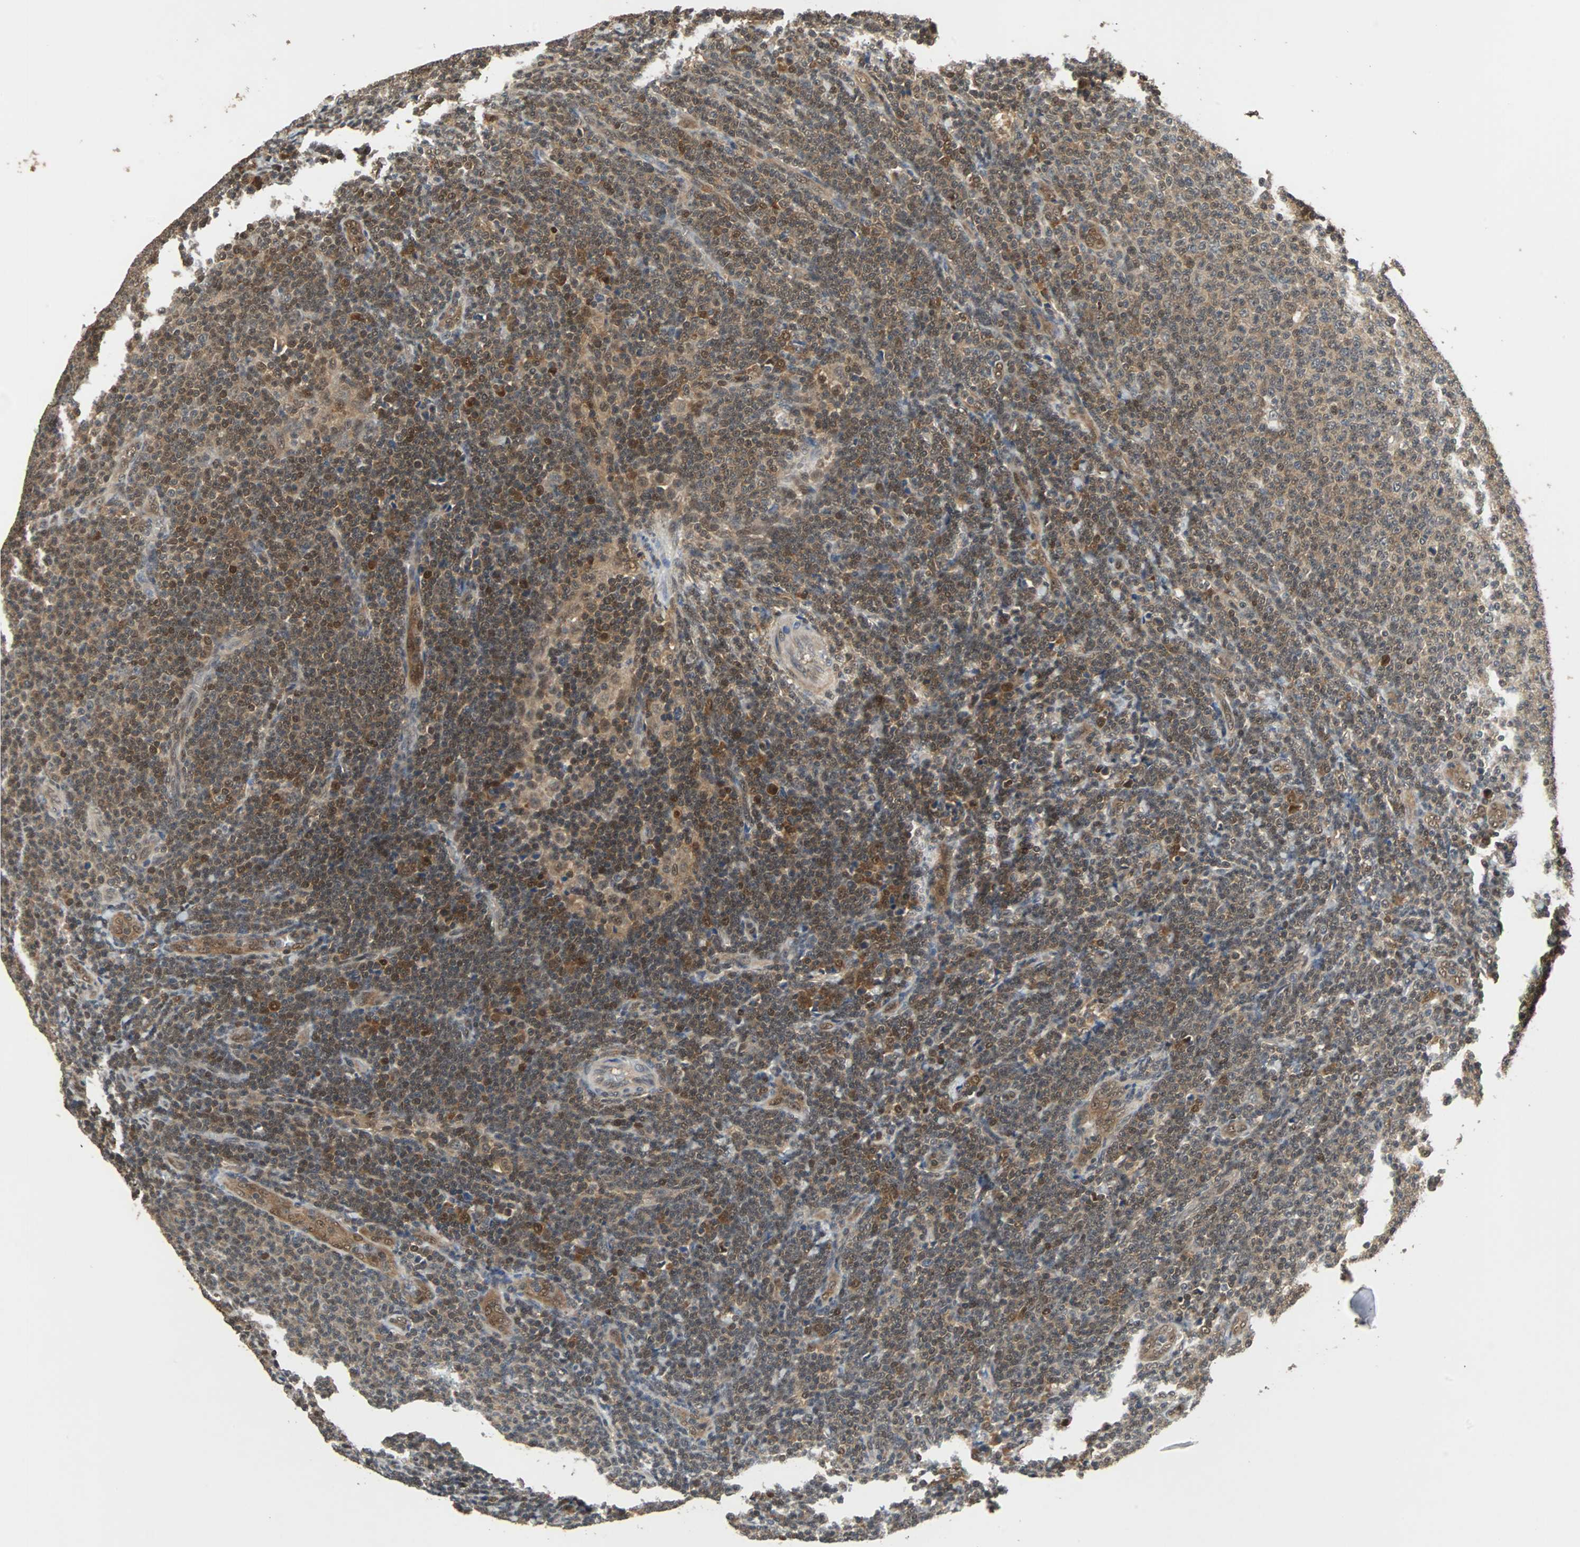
{"staining": {"intensity": "moderate", "quantity": "25%-75%", "location": "cytoplasmic/membranous,nuclear"}, "tissue": "lymphoma", "cell_type": "Tumor cells", "image_type": "cancer", "snomed": [{"axis": "morphology", "description": "Malignant lymphoma, non-Hodgkin's type, Low grade"}, {"axis": "topography", "description": "Lymph node"}], "caption": "Immunohistochemical staining of malignant lymphoma, non-Hodgkin's type (low-grade) exhibits moderate cytoplasmic/membranous and nuclear protein positivity in about 25%-75% of tumor cells. The staining was performed using DAB to visualize the protein expression in brown, while the nuclei were stained in blue with hematoxylin (Magnification: 20x).", "gene": "PRDX6", "patient": {"sex": "male", "age": 66}}